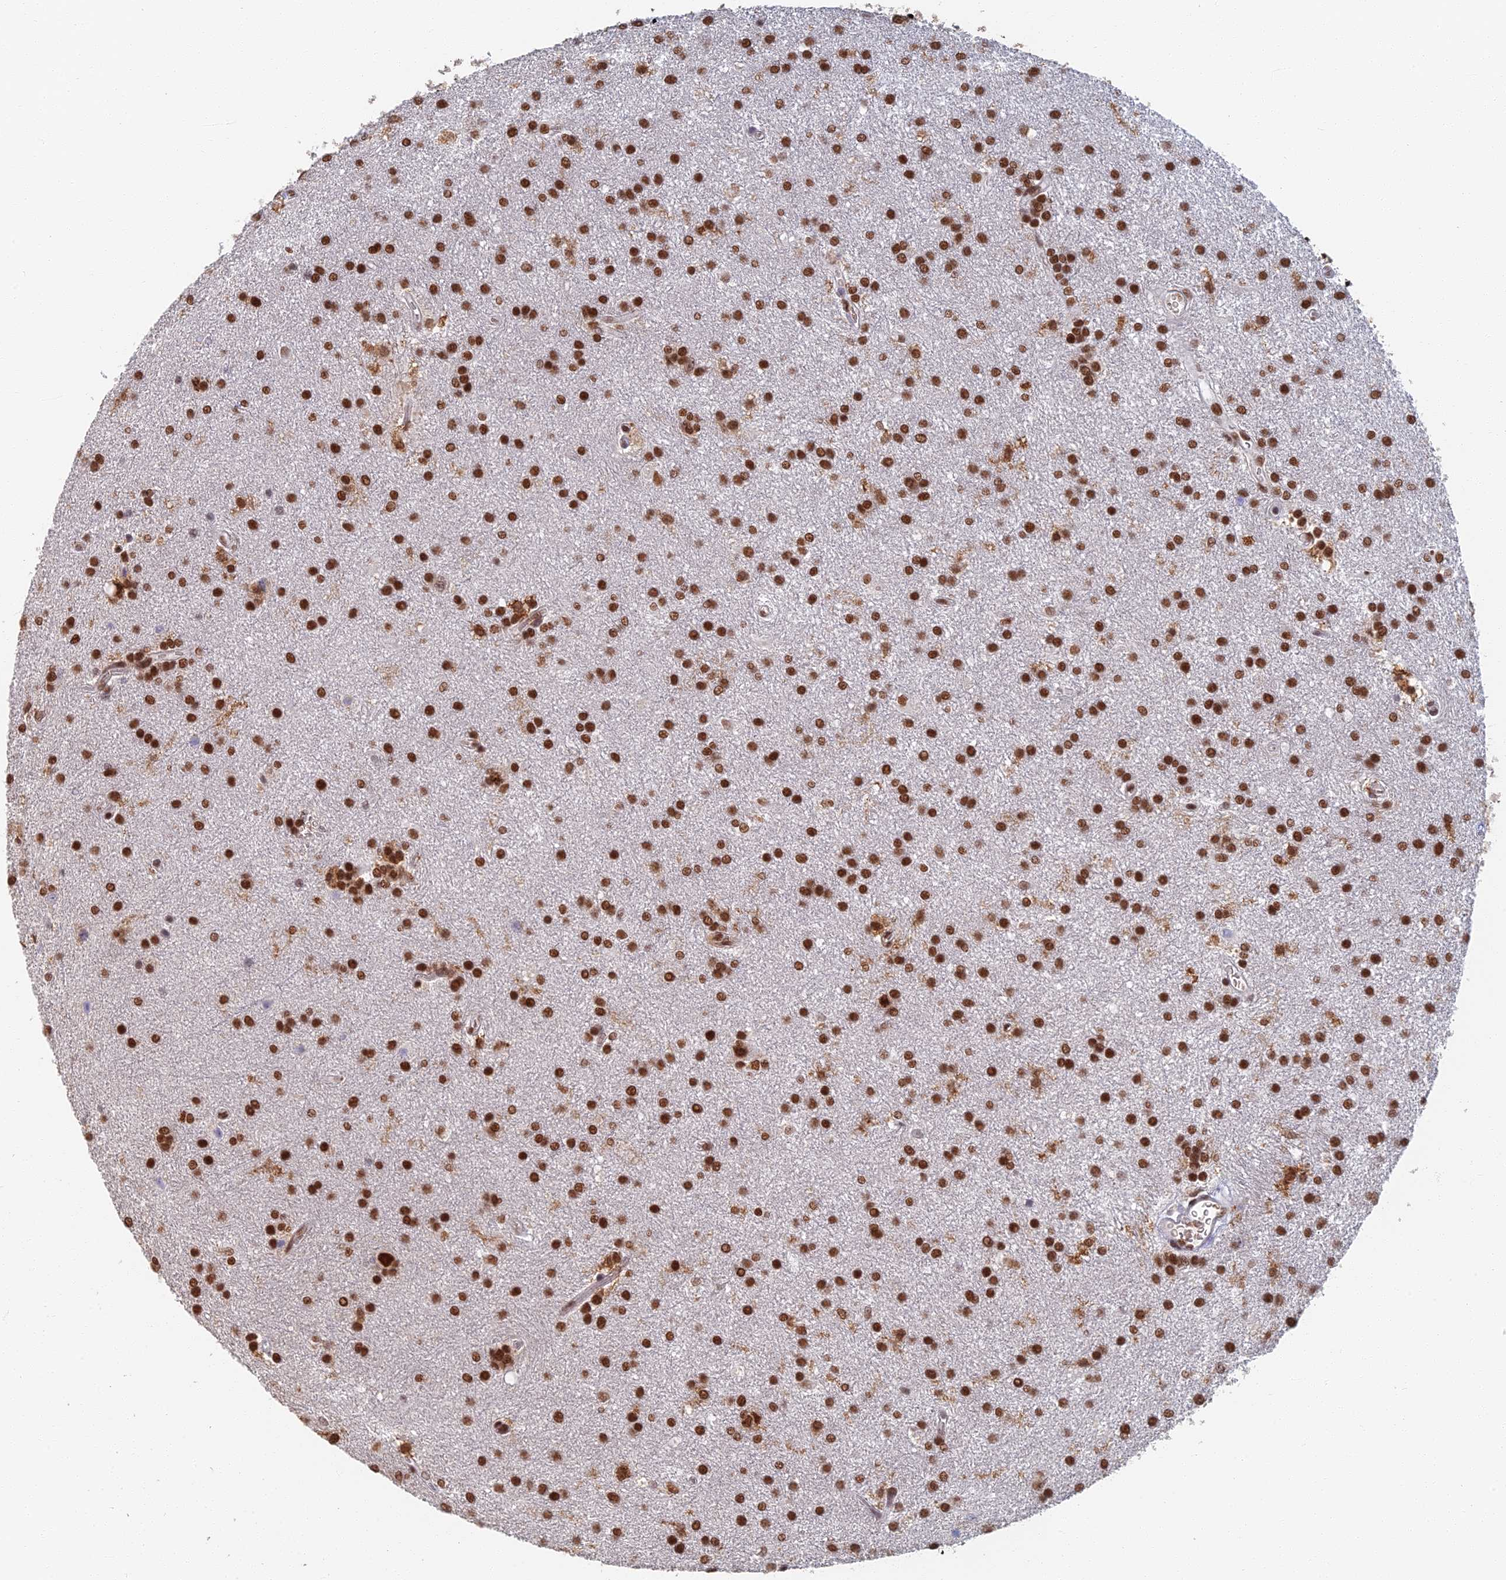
{"staining": {"intensity": "strong", "quantity": ">75%", "location": "nuclear"}, "tissue": "glioma", "cell_type": "Tumor cells", "image_type": "cancer", "snomed": [{"axis": "morphology", "description": "Glioma, malignant, Low grade"}, {"axis": "topography", "description": "Brain"}], "caption": "A high-resolution histopathology image shows immunohistochemistry staining of glioma, which shows strong nuclear positivity in approximately >75% of tumor cells. Using DAB (brown) and hematoxylin (blue) stains, captured at high magnification using brightfield microscopy.", "gene": "GPATCH1", "patient": {"sex": "male", "age": 66}}